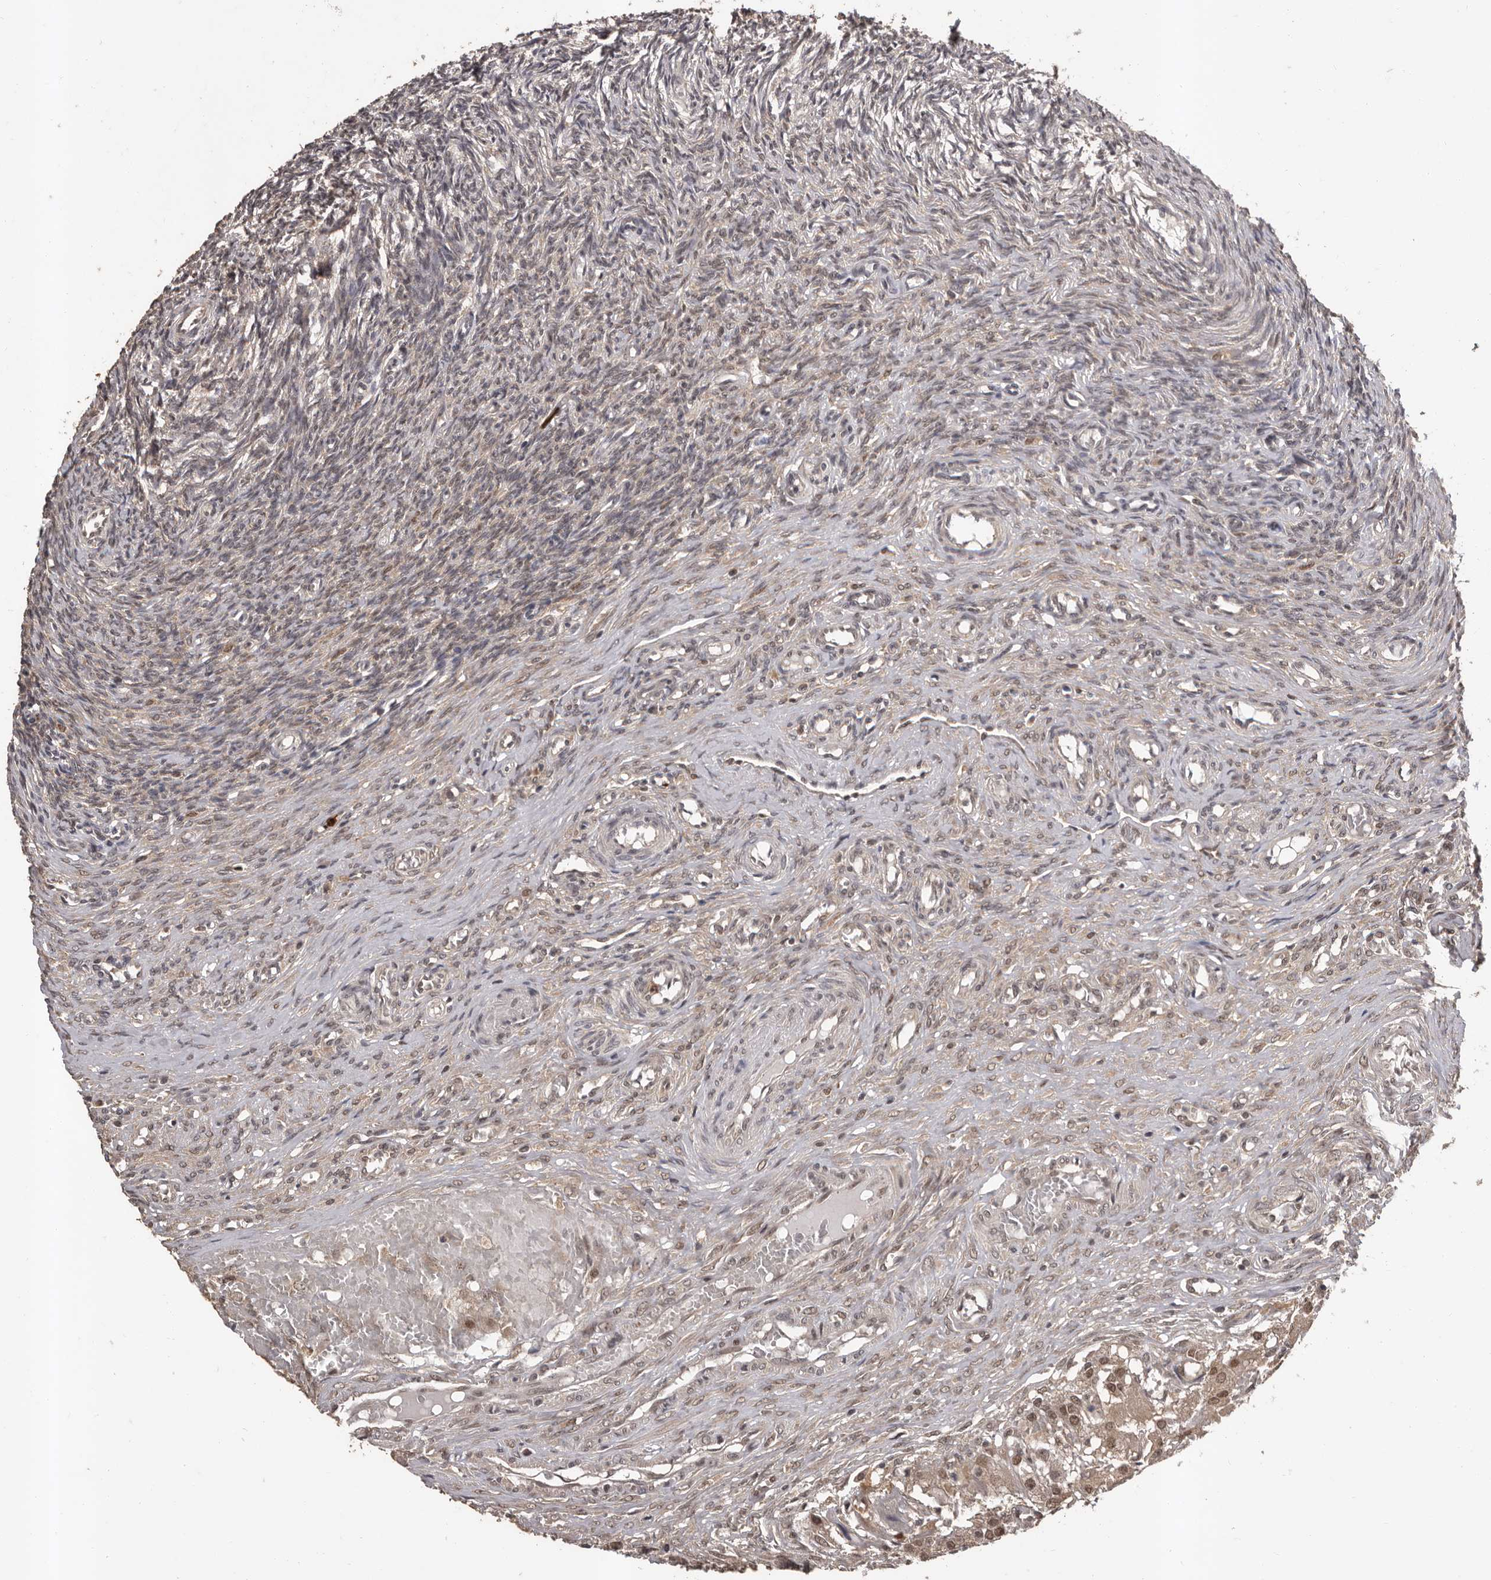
{"staining": {"intensity": "moderate", "quantity": ">75%", "location": "cytoplasmic/membranous"}, "tissue": "ovary", "cell_type": "Follicle cells", "image_type": "normal", "snomed": [{"axis": "morphology", "description": "Adenocarcinoma, NOS"}, {"axis": "topography", "description": "Endometrium"}], "caption": "Ovary stained for a protein displays moderate cytoplasmic/membranous positivity in follicle cells. (DAB (3,3'-diaminobenzidine) IHC, brown staining for protein, blue staining for nuclei).", "gene": "VPS37A", "patient": {"sex": "female", "age": 32}}